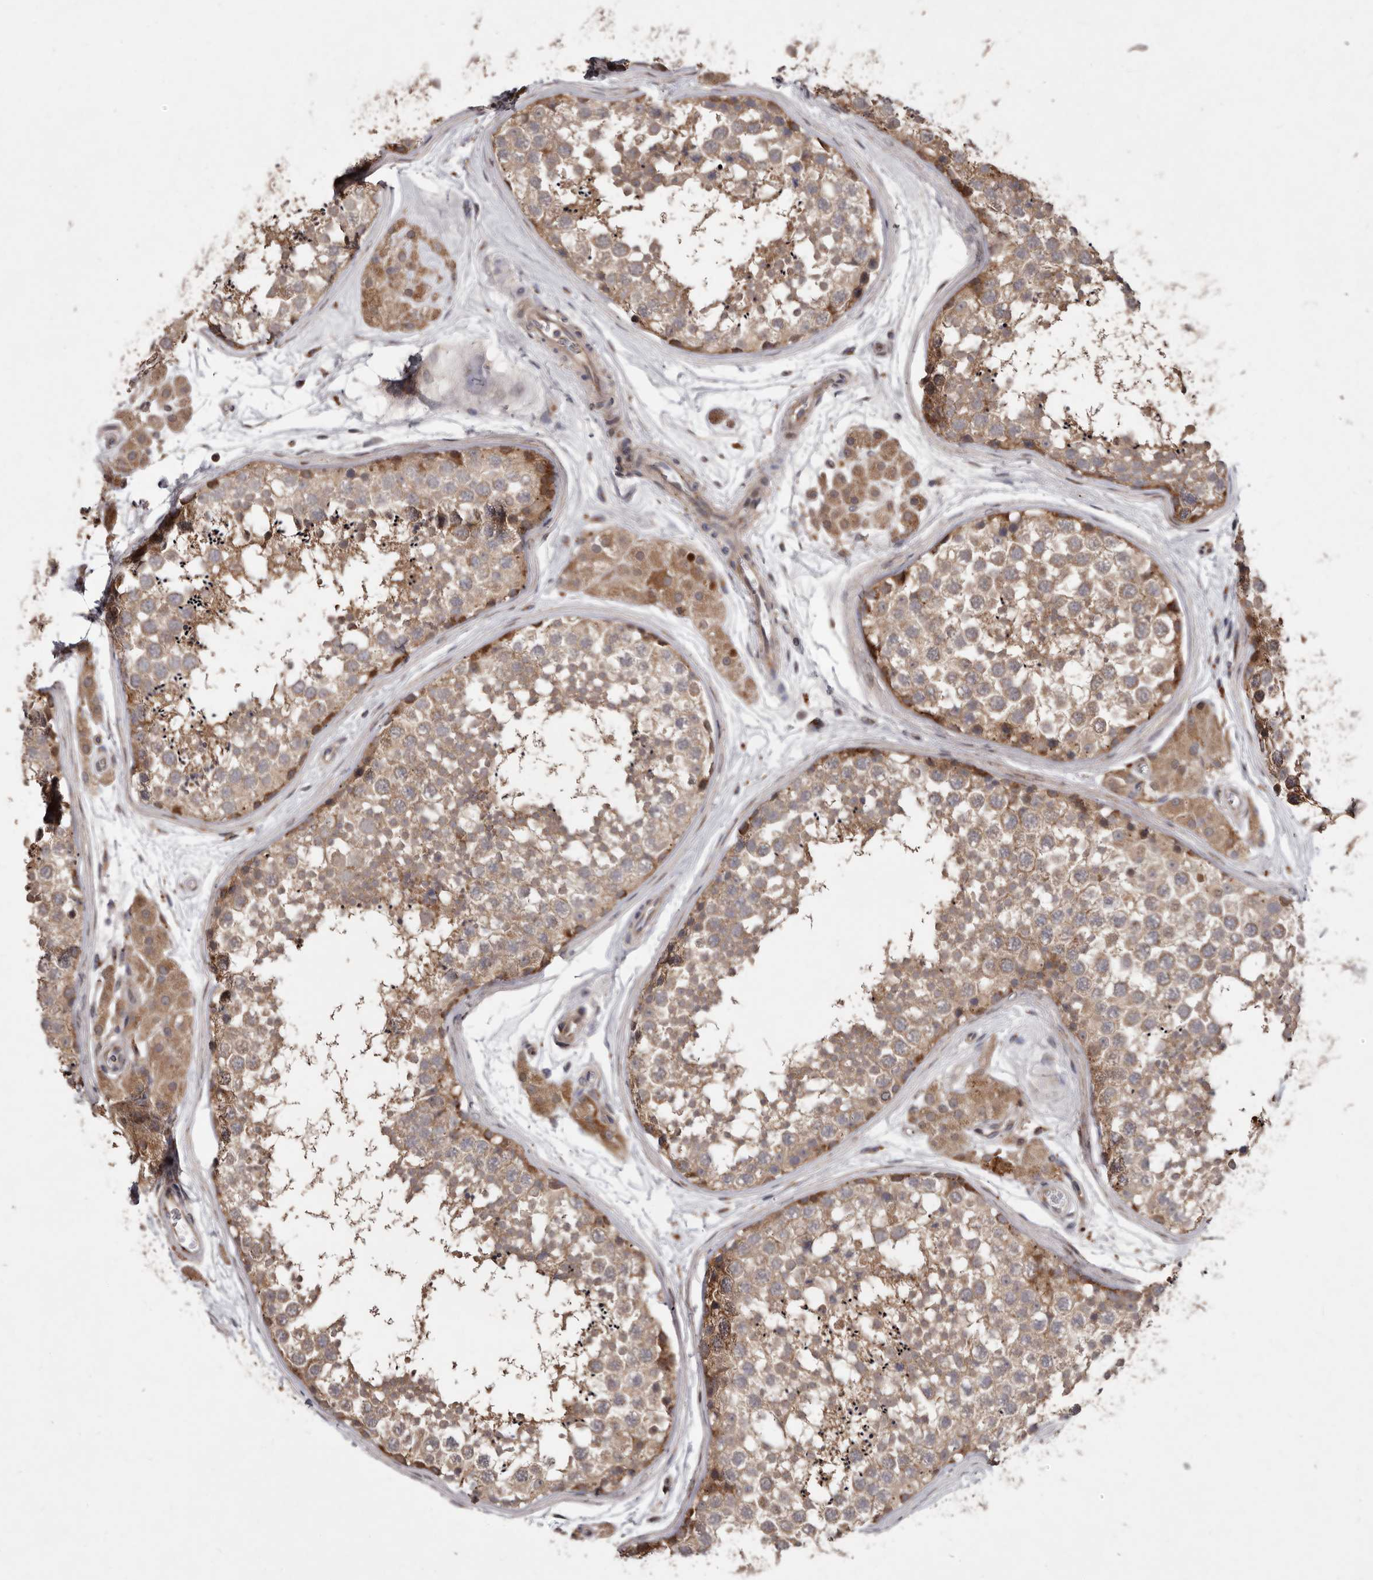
{"staining": {"intensity": "moderate", "quantity": ">75%", "location": "cytoplasmic/membranous"}, "tissue": "testis", "cell_type": "Cells in seminiferous ducts", "image_type": "normal", "snomed": [{"axis": "morphology", "description": "Normal tissue, NOS"}, {"axis": "topography", "description": "Testis"}], "caption": "Testis stained with DAB immunohistochemistry (IHC) shows medium levels of moderate cytoplasmic/membranous expression in about >75% of cells in seminiferous ducts.", "gene": "FLAD1", "patient": {"sex": "male", "age": 56}}